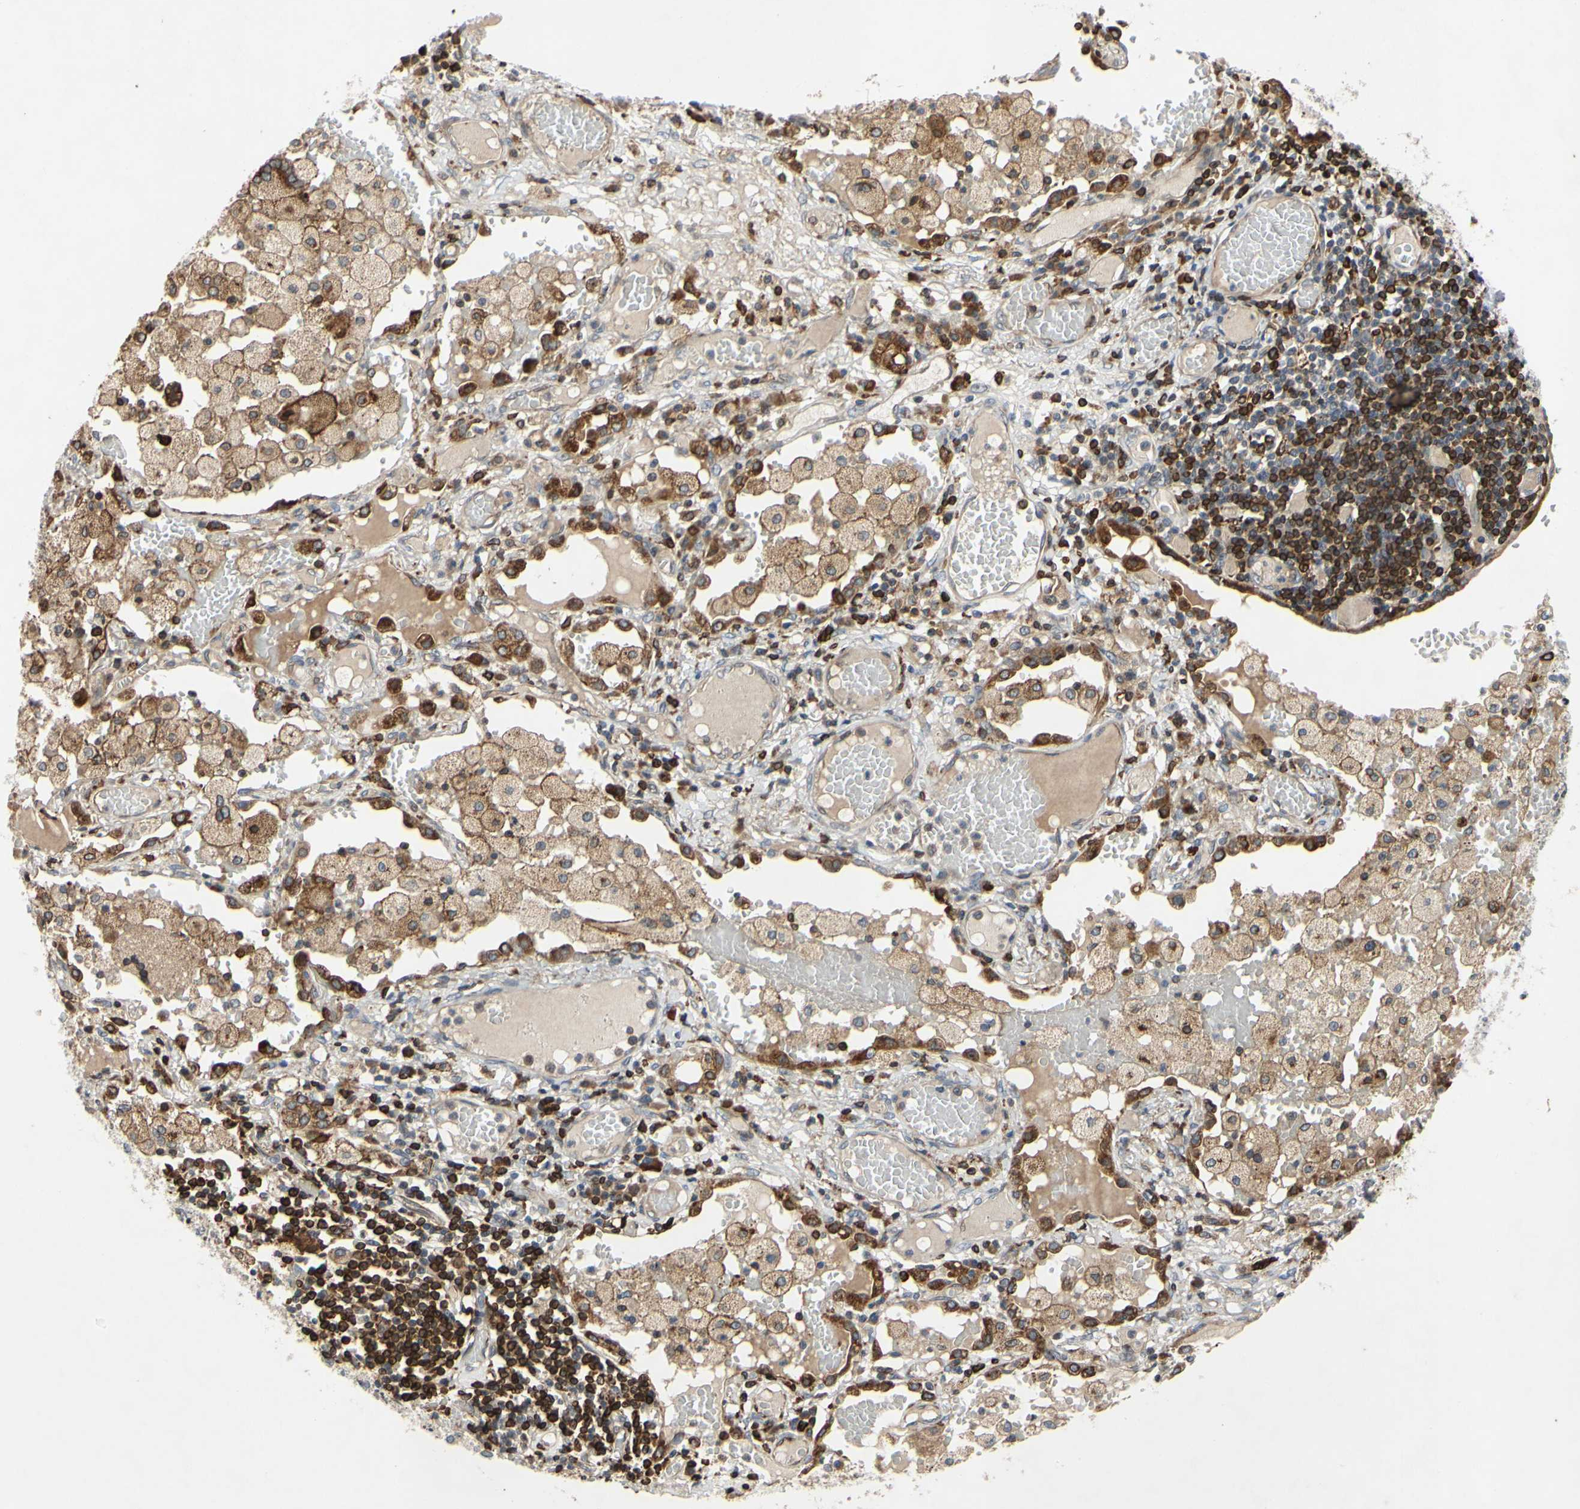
{"staining": {"intensity": "moderate", "quantity": "25%-75%", "location": "cytoplasmic/membranous"}, "tissue": "lung cancer", "cell_type": "Tumor cells", "image_type": "cancer", "snomed": [{"axis": "morphology", "description": "Squamous cell carcinoma, NOS"}, {"axis": "topography", "description": "Lung"}], "caption": "Squamous cell carcinoma (lung) stained with a brown dye exhibits moderate cytoplasmic/membranous positive positivity in about 25%-75% of tumor cells.", "gene": "PLXNA2", "patient": {"sex": "male", "age": 71}}